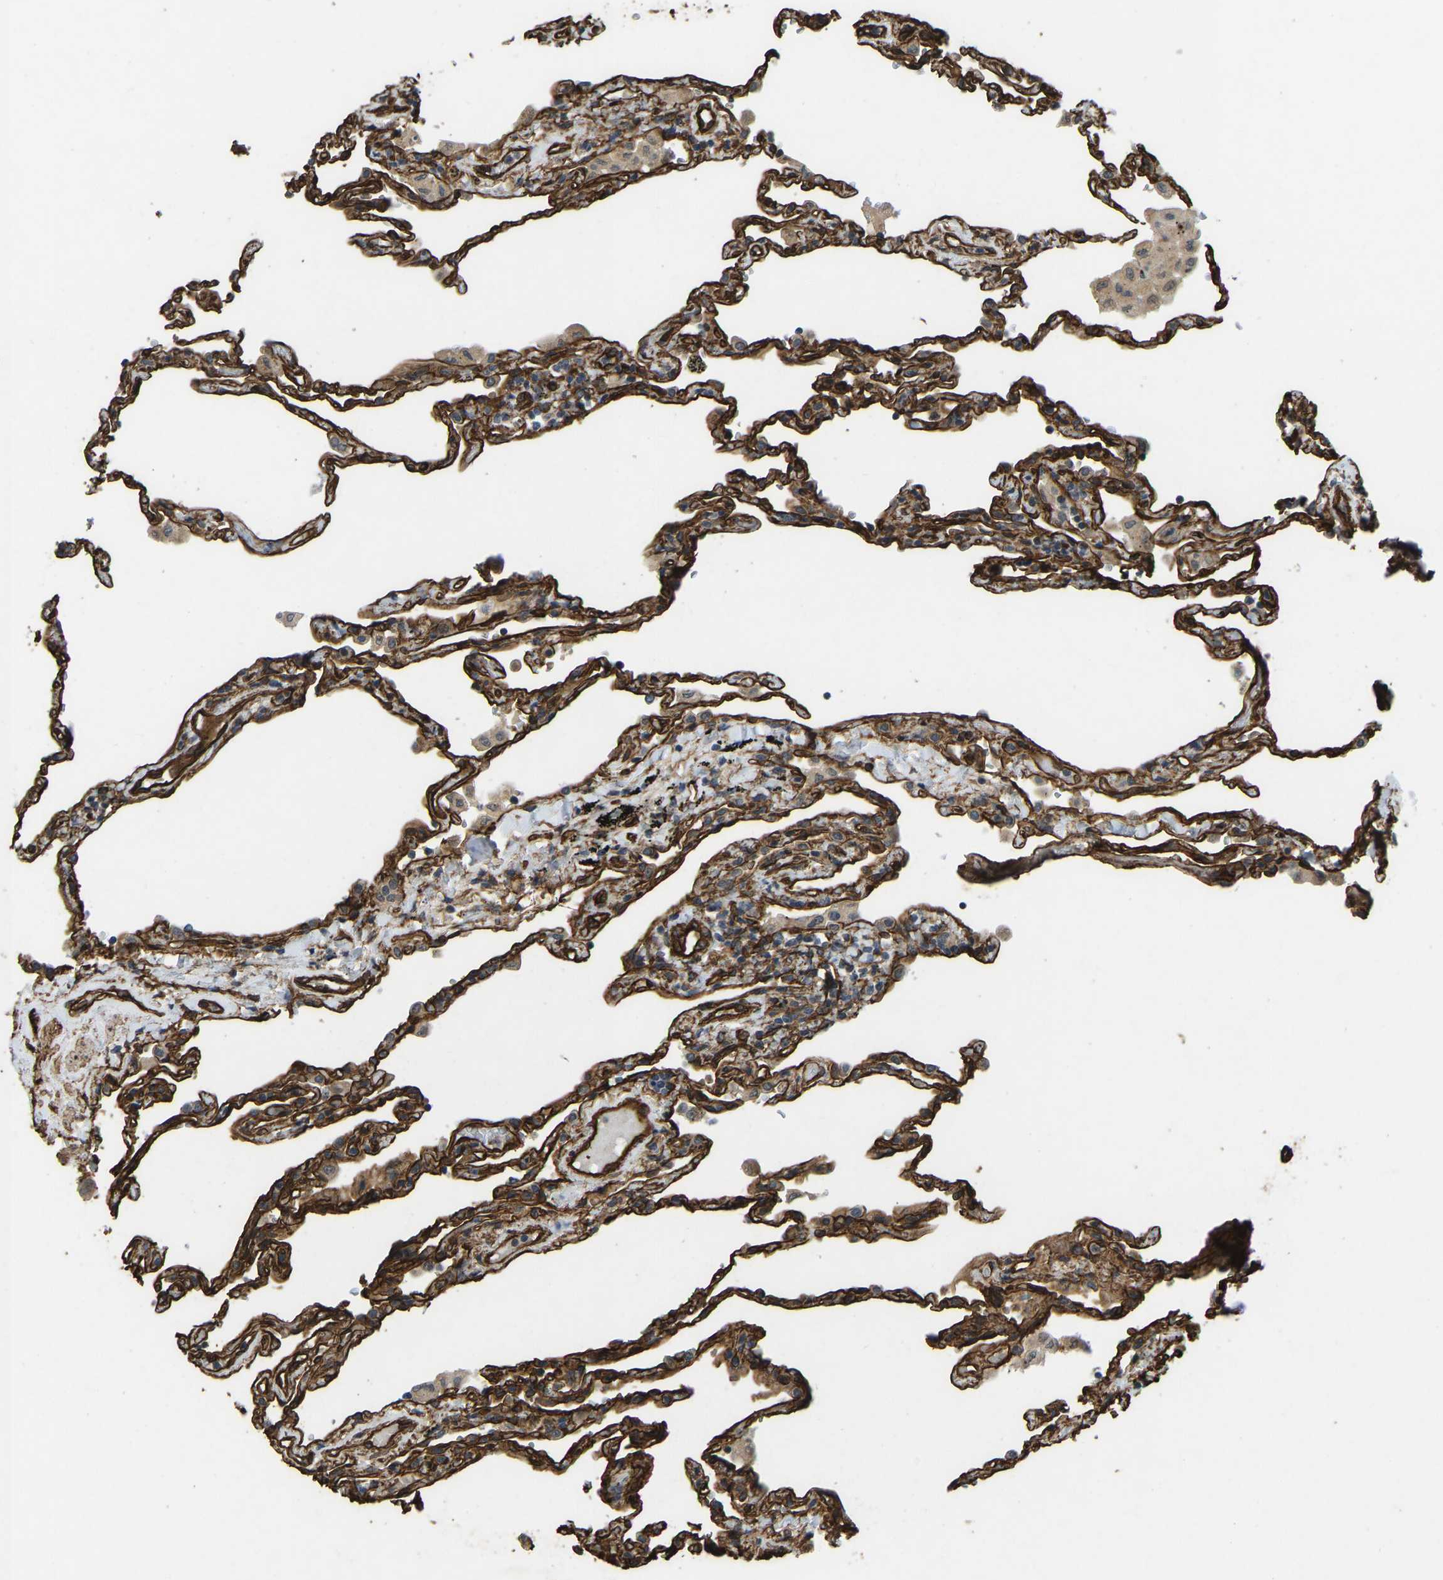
{"staining": {"intensity": "strong", "quantity": ">75%", "location": "cytoplasmic/membranous"}, "tissue": "lung", "cell_type": "Alveolar cells", "image_type": "normal", "snomed": [{"axis": "morphology", "description": "Normal tissue, NOS"}, {"axis": "topography", "description": "Lung"}], "caption": "The immunohistochemical stain shows strong cytoplasmic/membranous positivity in alveolar cells of normal lung. The staining was performed using DAB (3,3'-diaminobenzidine), with brown indicating positive protein expression. Nuclei are stained blue with hematoxylin.", "gene": "NMB", "patient": {"sex": "male", "age": 59}}